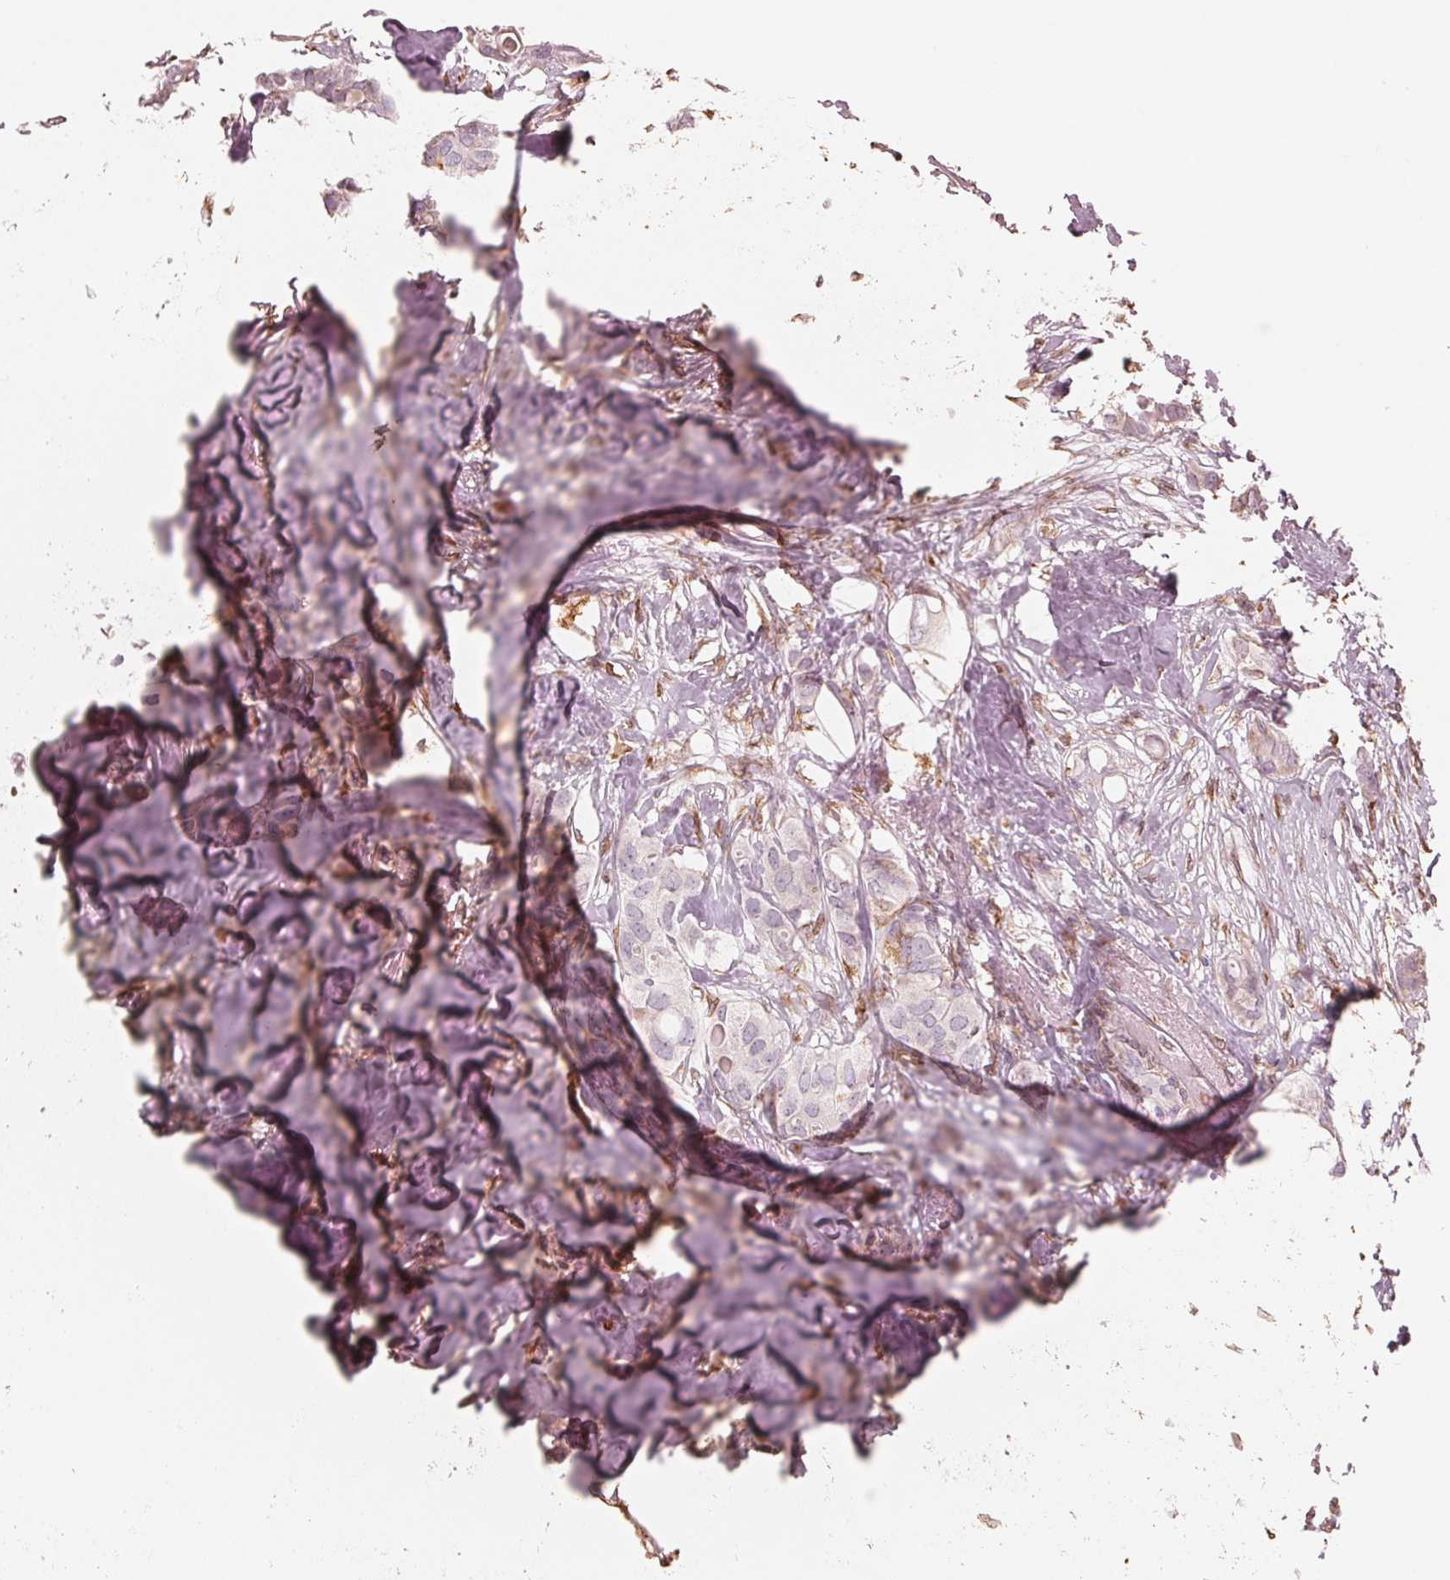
{"staining": {"intensity": "negative", "quantity": "none", "location": "none"}, "tissue": "breast cancer", "cell_type": "Tumor cells", "image_type": "cancer", "snomed": [{"axis": "morphology", "description": "Duct carcinoma"}, {"axis": "topography", "description": "Breast"}], "caption": "The immunohistochemistry photomicrograph has no significant positivity in tumor cells of breast cancer tissue. (DAB (3,3'-diaminobenzidine) IHC, high magnification).", "gene": "IKBIP", "patient": {"sex": "female", "age": 62}}